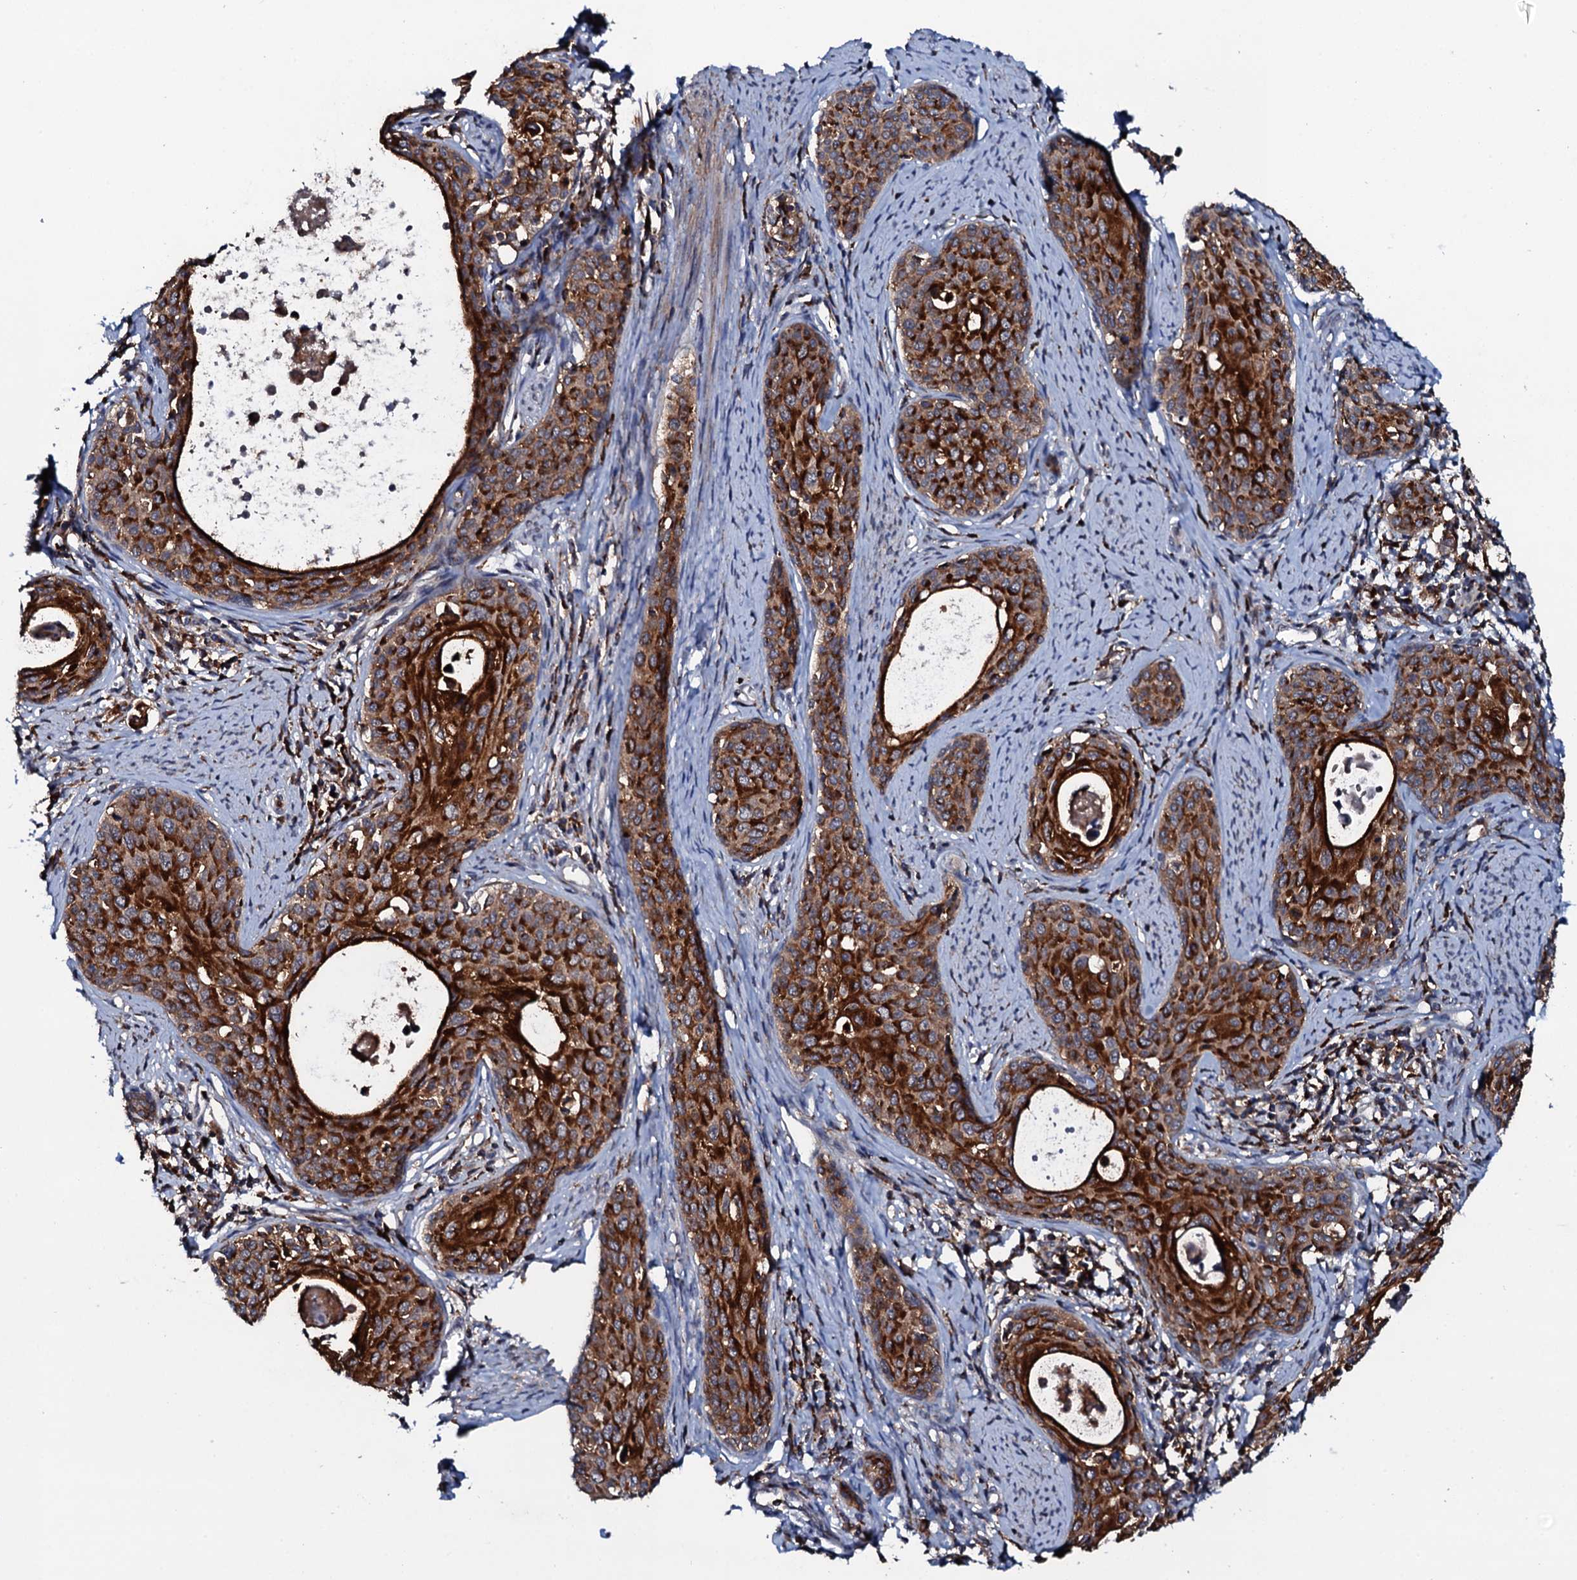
{"staining": {"intensity": "strong", "quantity": ">75%", "location": "cytoplasmic/membranous"}, "tissue": "cervical cancer", "cell_type": "Tumor cells", "image_type": "cancer", "snomed": [{"axis": "morphology", "description": "Squamous cell carcinoma, NOS"}, {"axis": "topography", "description": "Cervix"}], "caption": "This is a micrograph of immunohistochemistry (IHC) staining of squamous cell carcinoma (cervical), which shows strong expression in the cytoplasmic/membranous of tumor cells.", "gene": "VAMP8", "patient": {"sex": "female", "age": 52}}